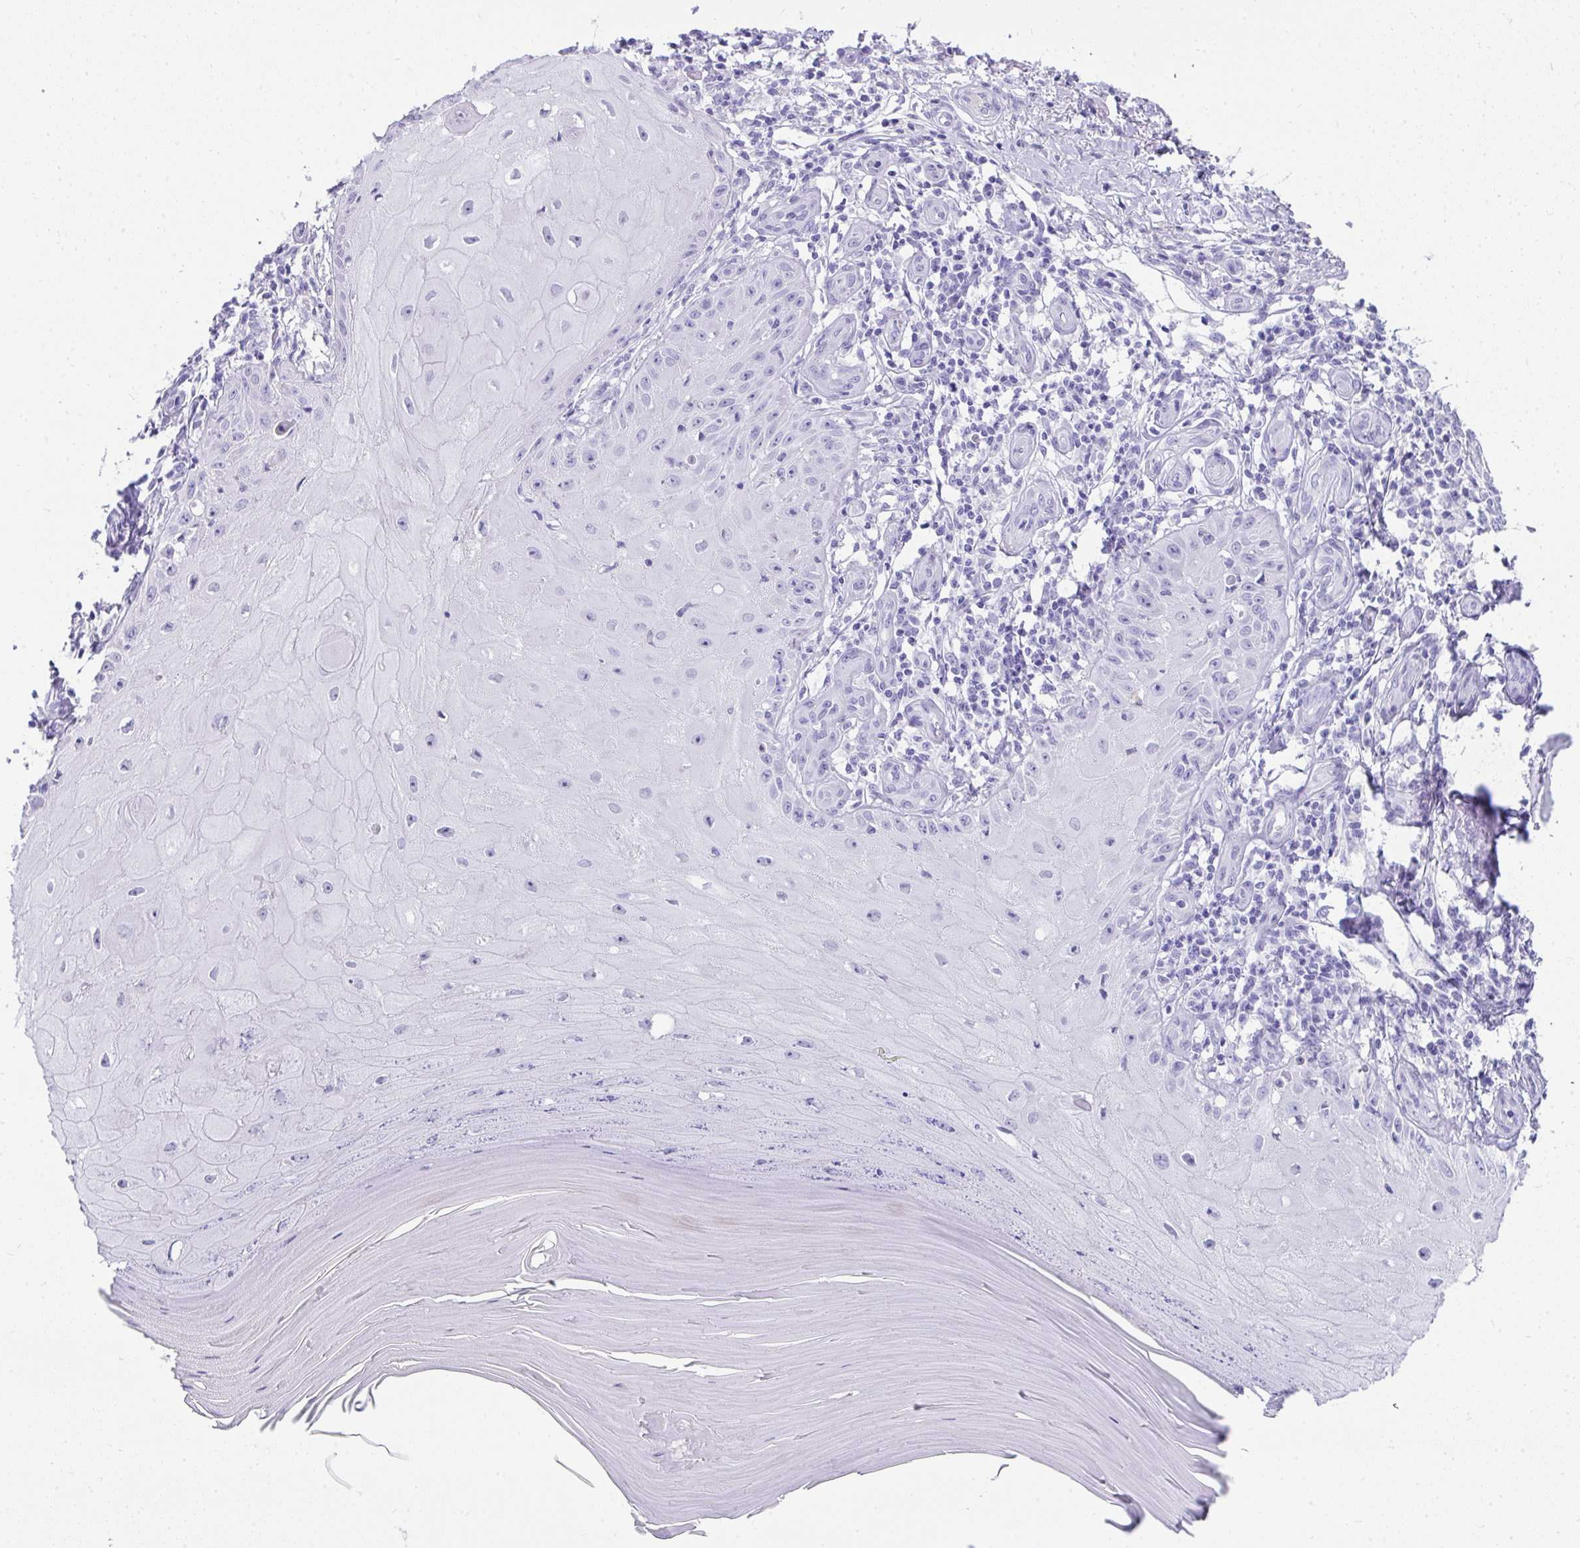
{"staining": {"intensity": "negative", "quantity": "none", "location": "none"}, "tissue": "skin cancer", "cell_type": "Tumor cells", "image_type": "cancer", "snomed": [{"axis": "morphology", "description": "Squamous cell carcinoma, NOS"}, {"axis": "topography", "description": "Skin"}], "caption": "Immunohistochemical staining of skin squamous cell carcinoma shows no significant positivity in tumor cells.", "gene": "TNNT1", "patient": {"sex": "female", "age": 77}}